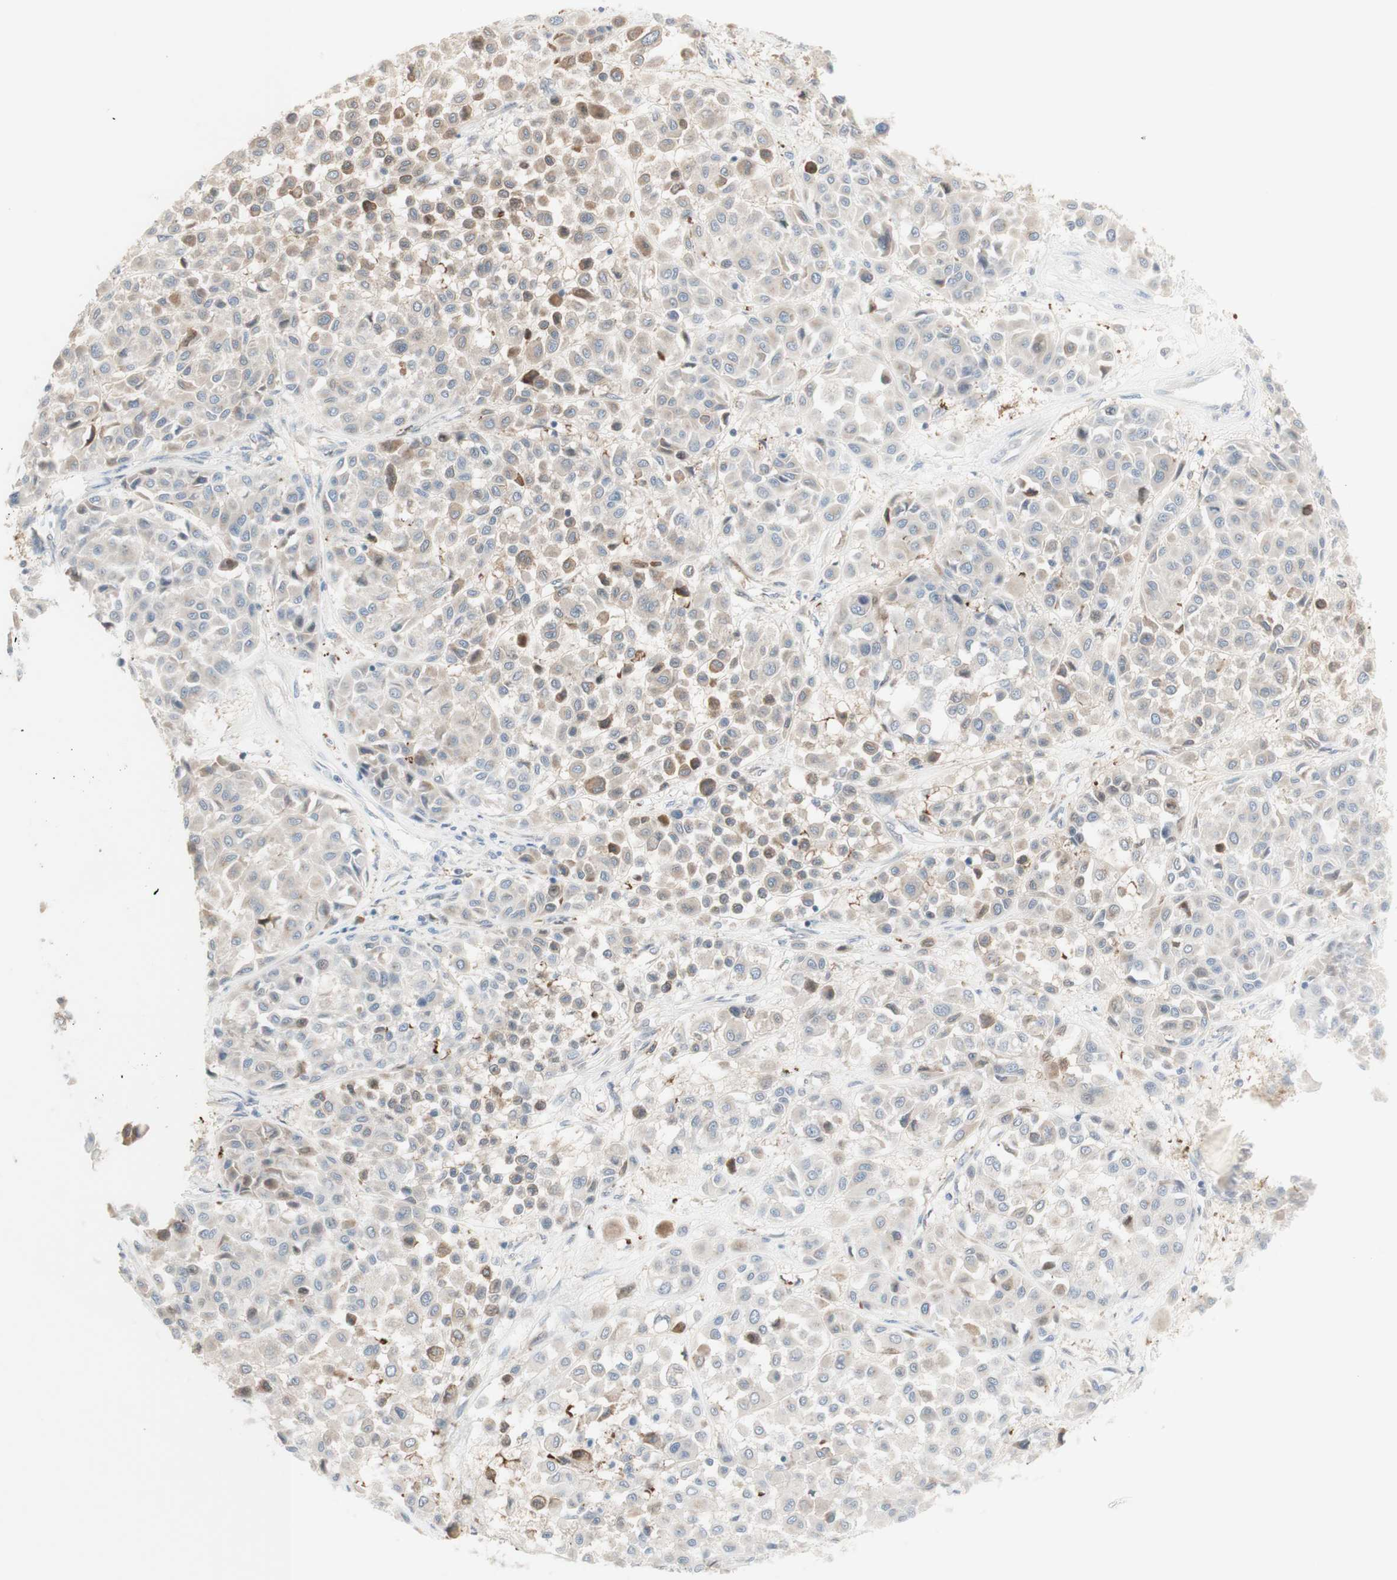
{"staining": {"intensity": "moderate", "quantity": "<25%", "location": "cytoplasmic/membranous"}, "tissue": "melanoma", "cell_type": "Tumor cells", "image_type": "cancer", "snomed": [{"axis": "morphology", "description": "Malignant melanoma, Metastatic site"}, {"axis": "topography", "description": "Soft tissue"}], "caption": "Protein staining demonstrates moderate cytoplasmic/membranous expression in approximately <25% of tumor cells in melanoma.", "gene": "C3orf52", "patient": {"sex": "male", "age": 41}}